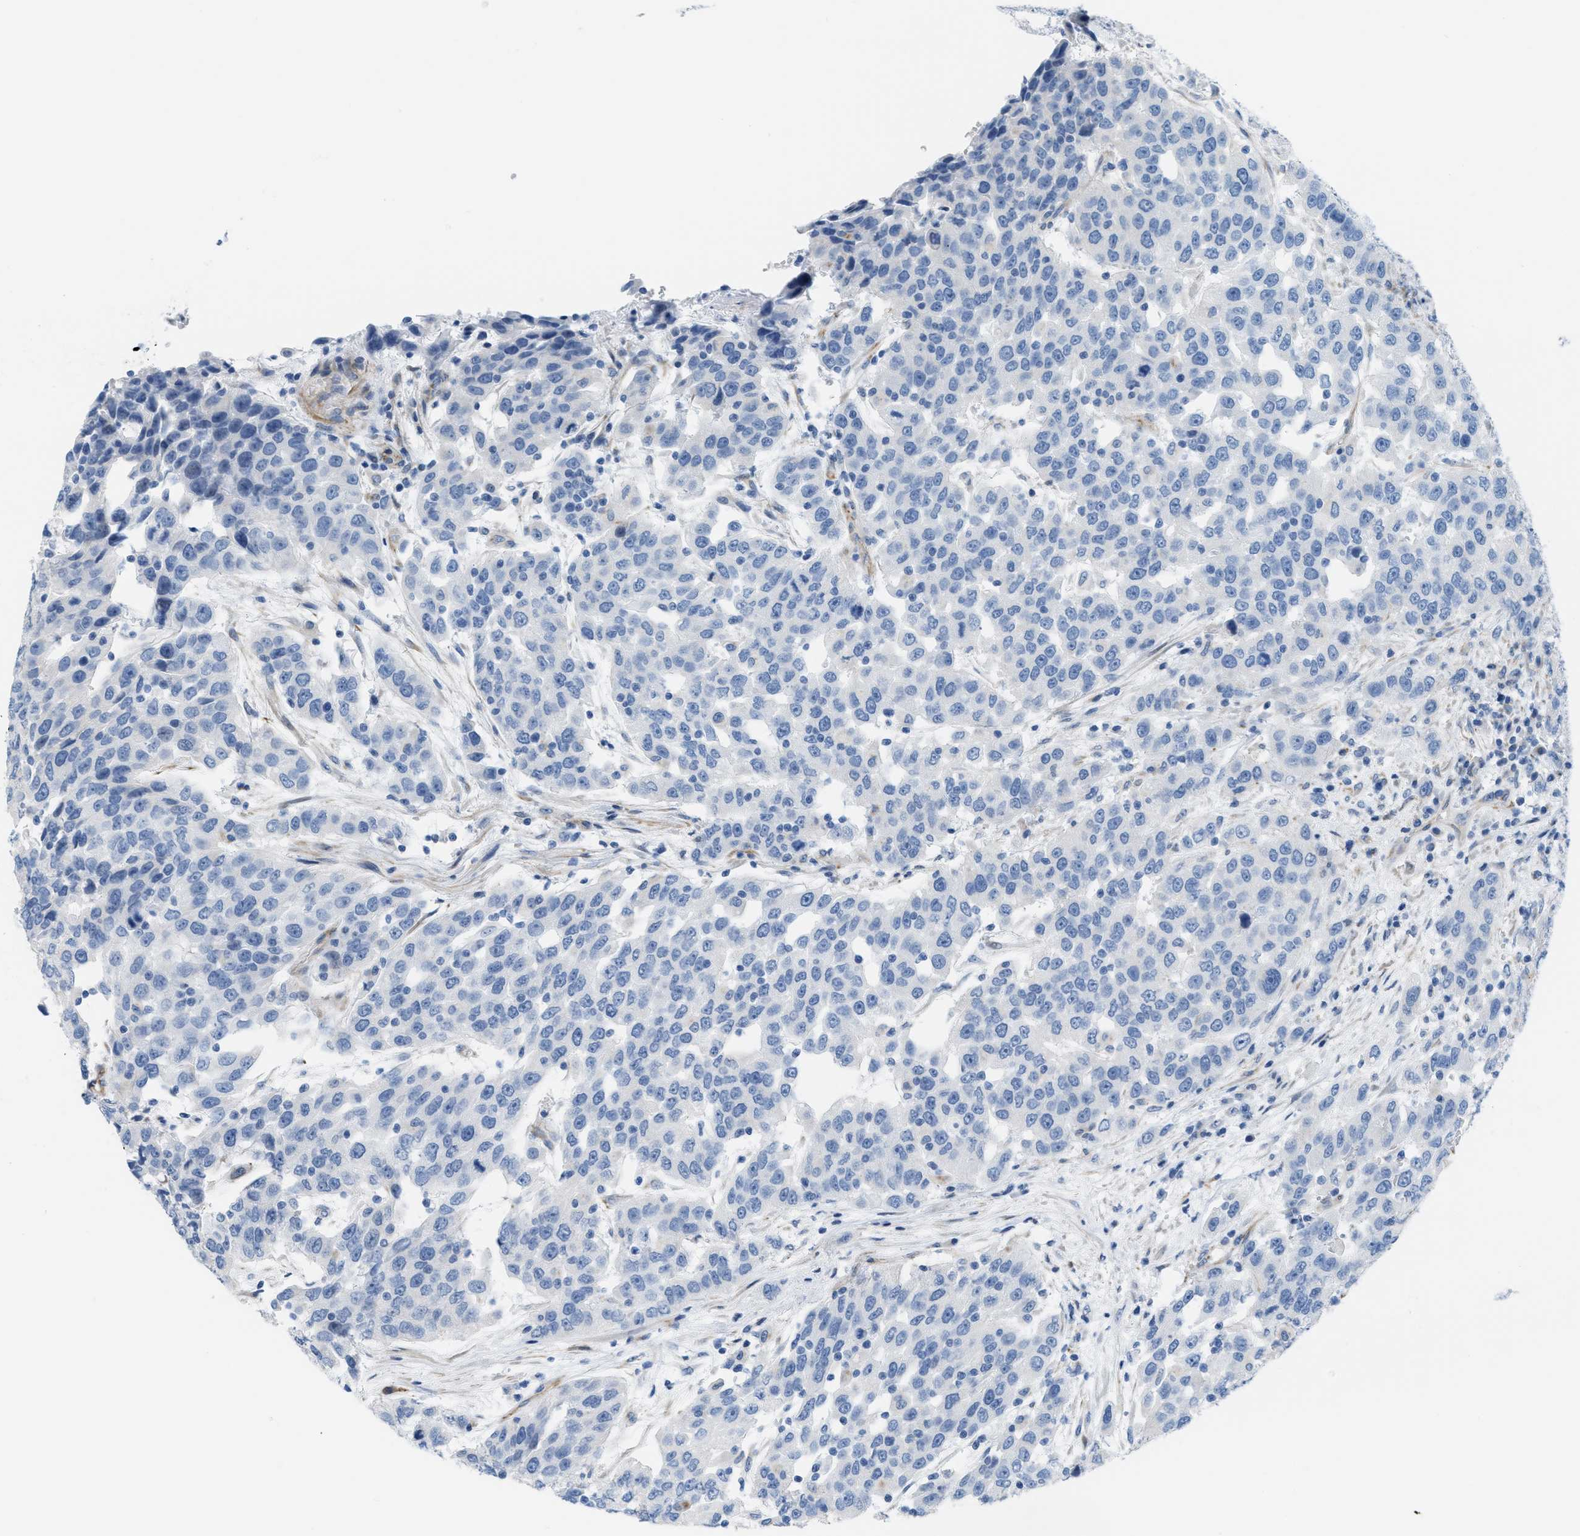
{"staining": {"intensity": "negative", "quantity": "none", "location": "none"}, "tissue": "urothelial cancer", "cell_type": "Tumor cells", "image_type": "cancer", "snomed": [{"axis": "morphology", "description": "Urothelial carcinoma, High grade"}, {"axis": "topography", "description": "Urinary bladder"}], "caption": "Tumor cells show no significant expression in urothelial carcinoma (high-grade).", "gene": "SLC12A1", "patient": {"sex": "female", "age": 80}}